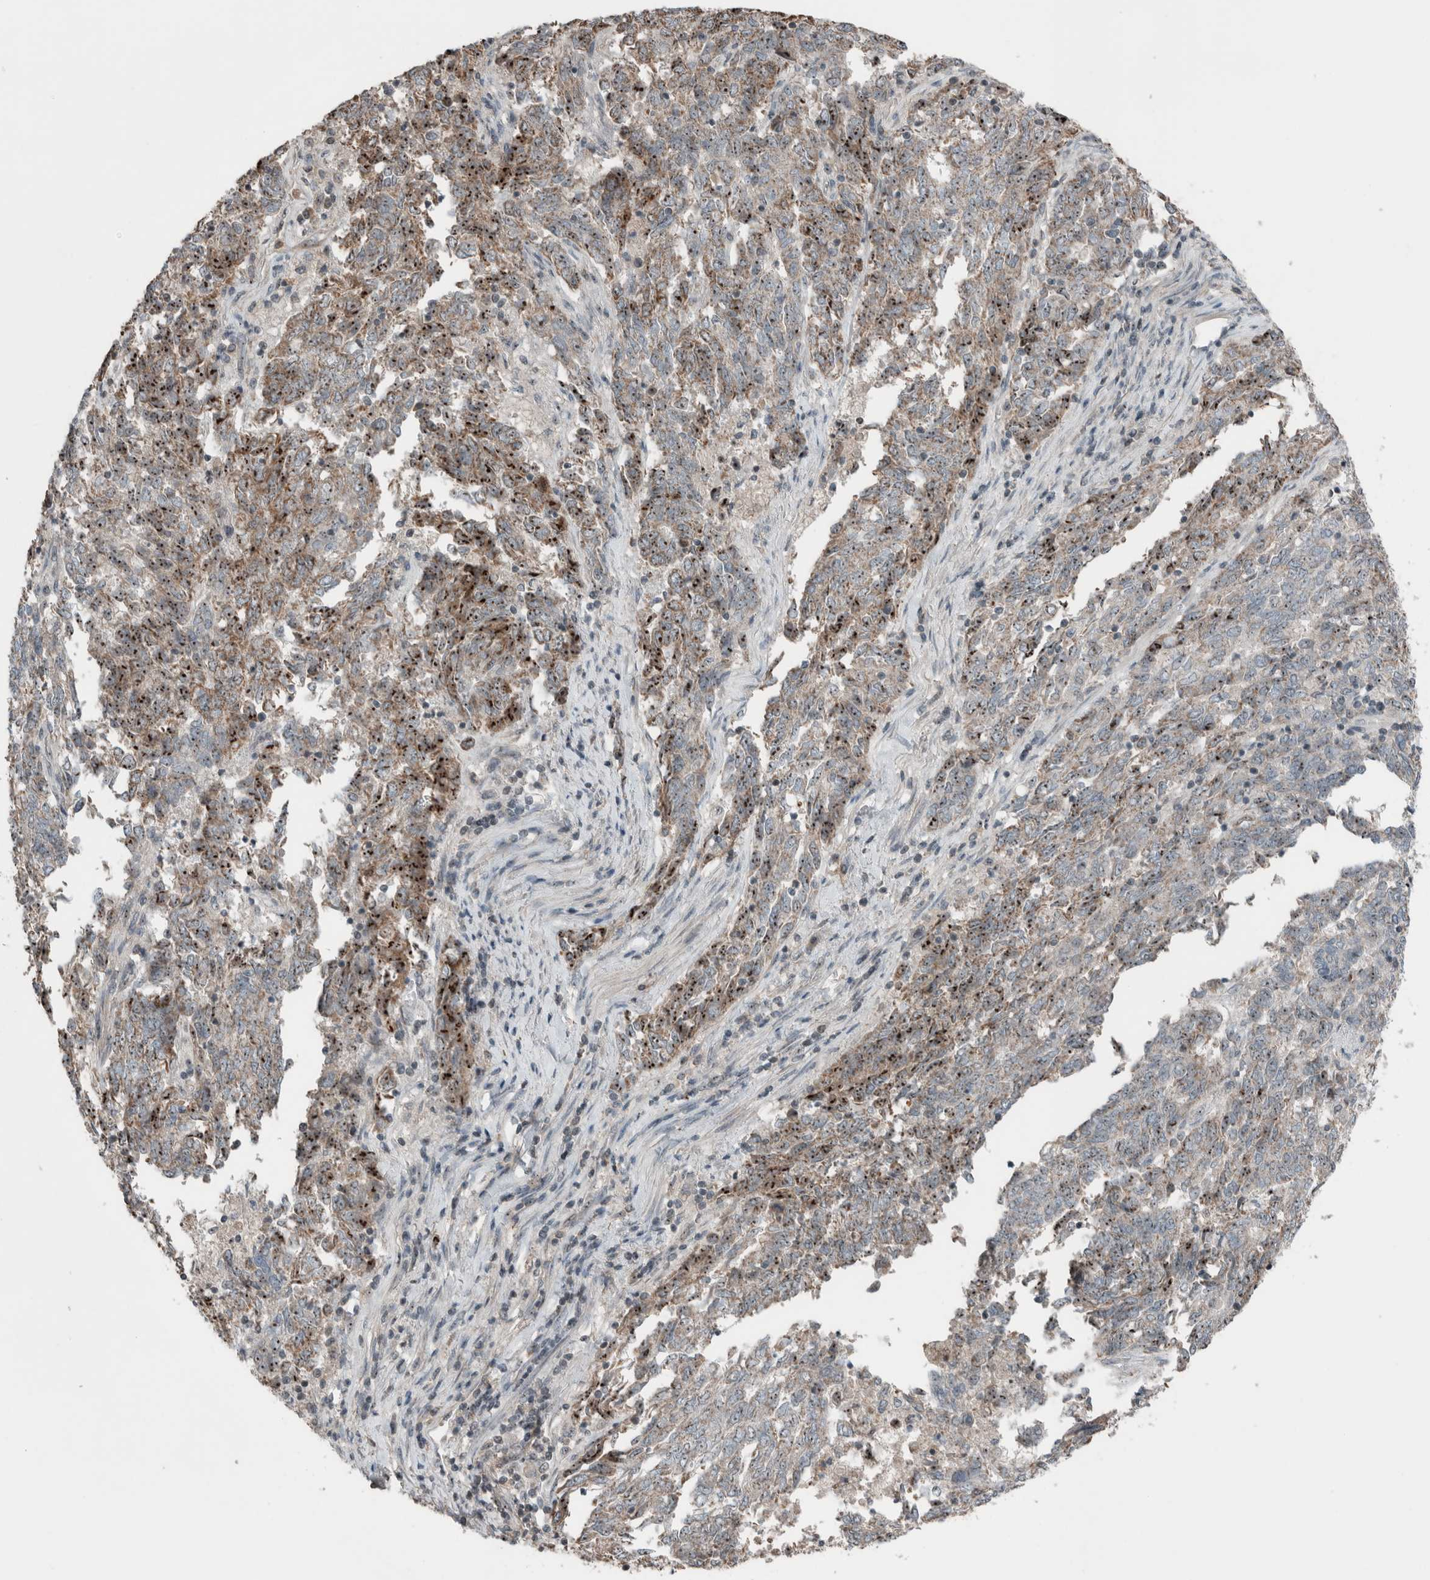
{"staining": {"intensity": "moderate", "quantity": "25%-75%", "location": "cytoplasmic/membranous,nuclear"}, "tissue": "endometrial cancer", "cell_type": "Tumor cells", "image_type": "cancer", "snomed": [{"axis": "morphology", "description": "Adenocarcinoma, NOS"}, {"axis": "topography", "description": "Endometrium"}], "caption": "Immunohistochemistry (IHC) histopathology image of endometrial adenocarcinoma stained for a protein (brown), which reveals medium levels of moderate cytoplasmic/membranous and nuclear staining in approximately 25%-75% of tumor cells.", "gene": "RPF1", "patient": {"sex": "female", "age": 80}}